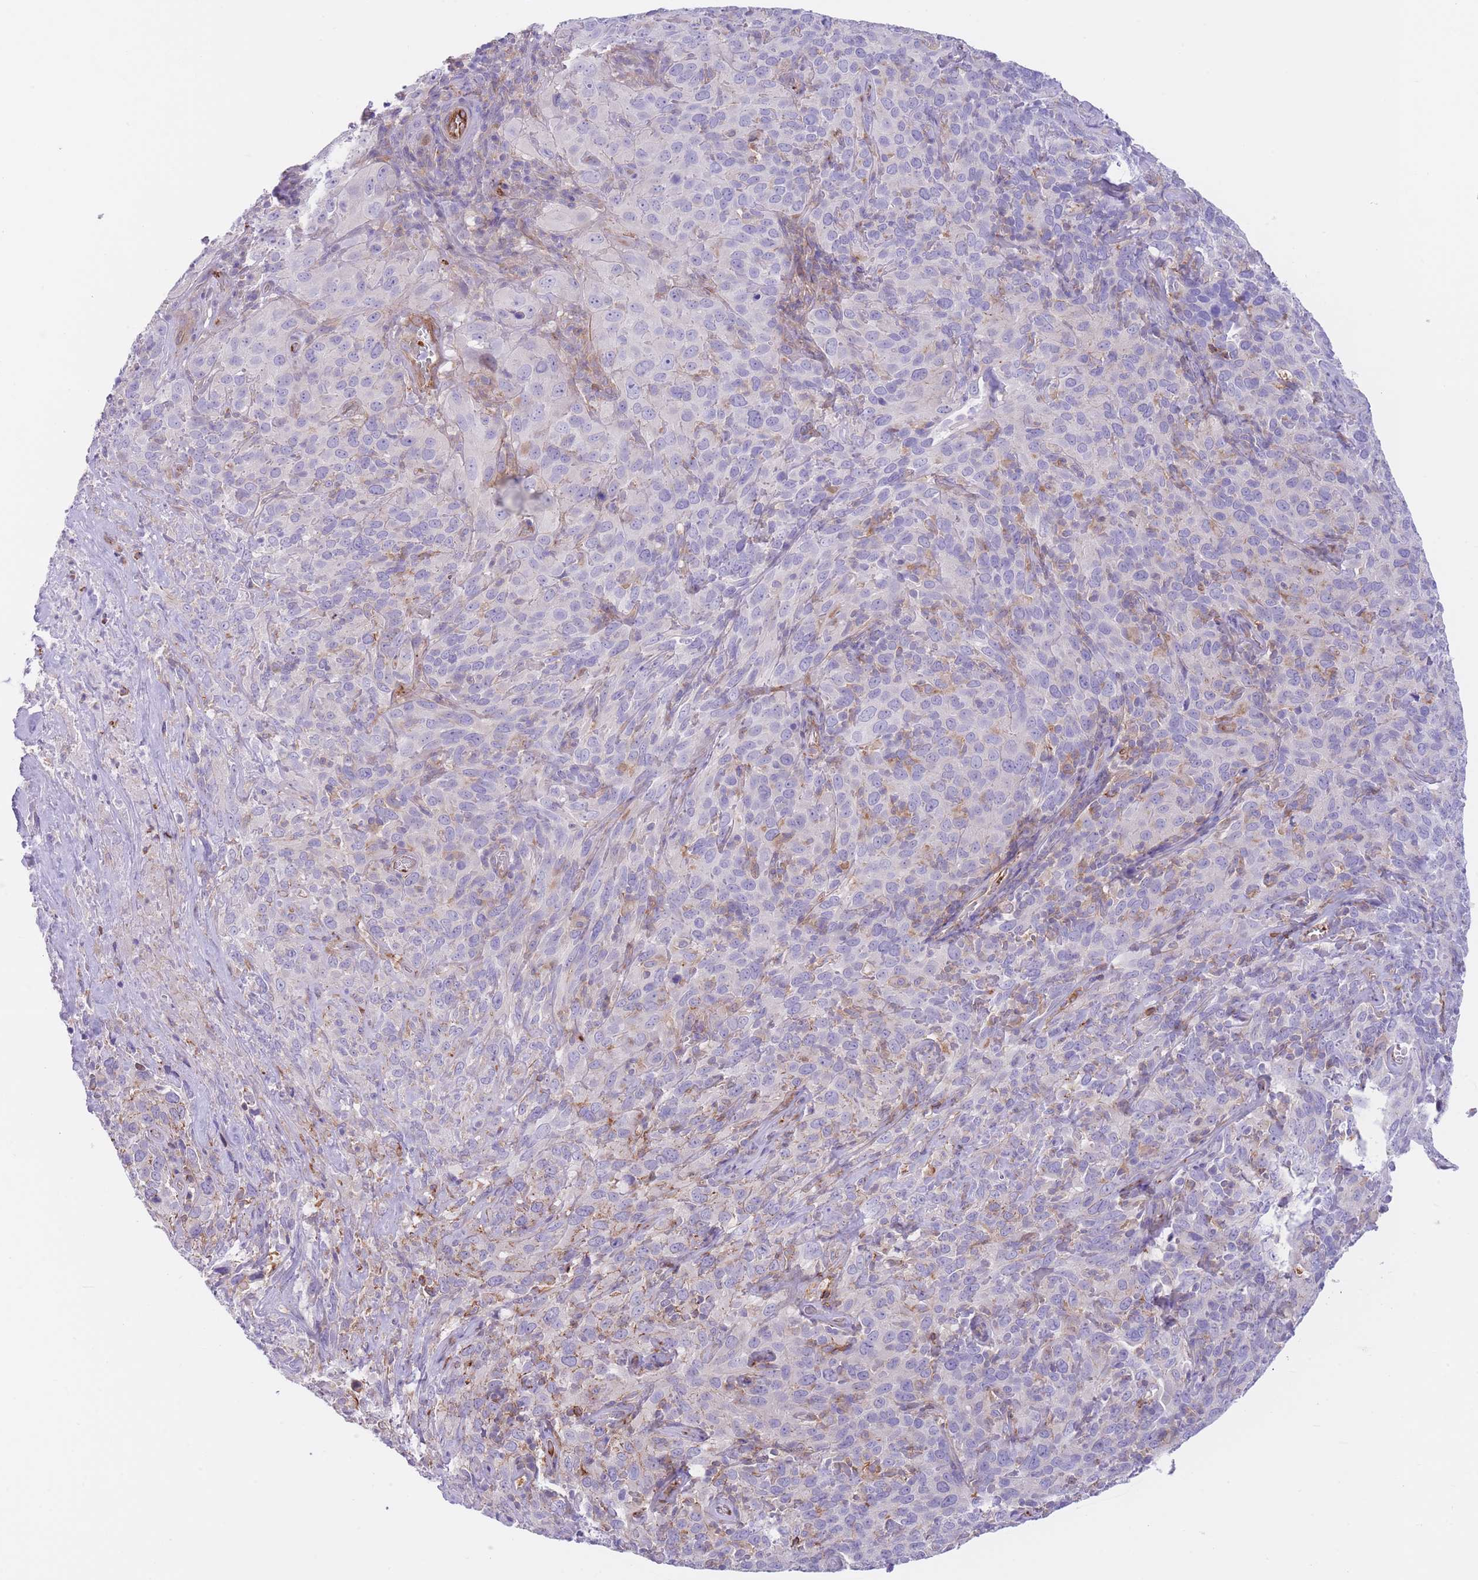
{"staining": {"intensity": "negative", "quantity": "none", "location": "none"}, "tissue": "cervical cancer", "cell_type": "Tumor cells", "image_type": "cancer", "snomed": [{"axis": "morphology", "description": "Squamous cell carcinoma, NOS"}, {"axis": "topography", "description": "Cervix"}], "caption": "Immunohistochemistry image of neoplastic tissue: cervical squamous cell carcinoma stained with DAB demonstrates no significant protein positivity in tumor cells. (DAB immunohistochemistry (IHC) with hematoxylin counter stain).", "gene": "LDB3", "patient": {"sex": "female", "age": 51}}